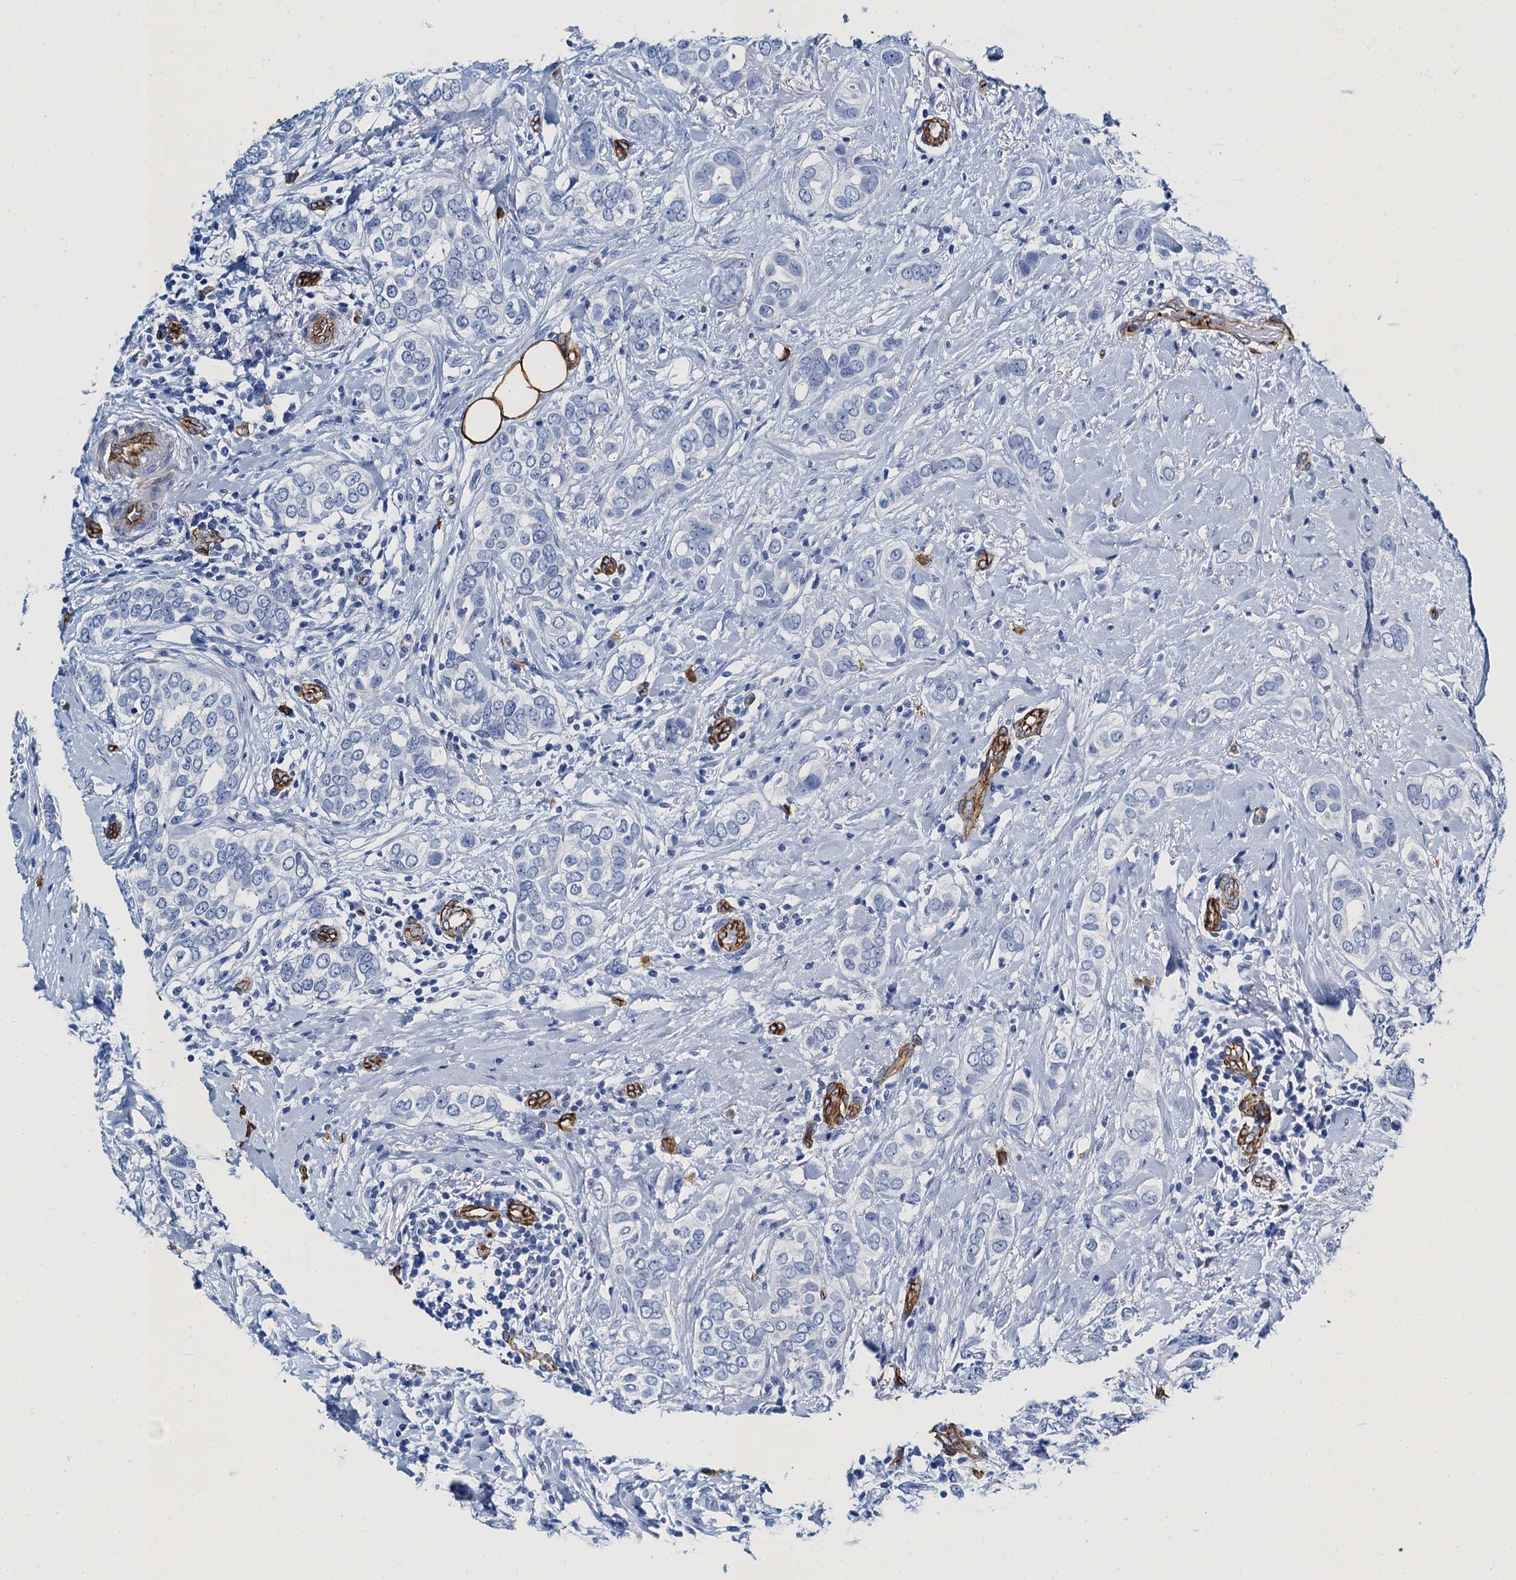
{"staining": {"intensity": "negative", "quantity": "none", "location": "none"}, "tissue": "breast cancer", "cell_type": "Tumor cells", "image_type": "cancer", "snomed": [{"axis": "morphology", "description": "Lobular carcinoma"}, {"axis": "topography", "description": "Breast"}], "caption": "Immunohistochemistry photomicrograph of neoplastic tissue: lobular carcinoma (breast) stained with DAB demonstrates no significant protein staining in tumor cells. (Immunohistochemistry, brightfield microscopy, high magnification).", "gene": "CAVIN2", "patient": {"sex": "female", "age": 51}}